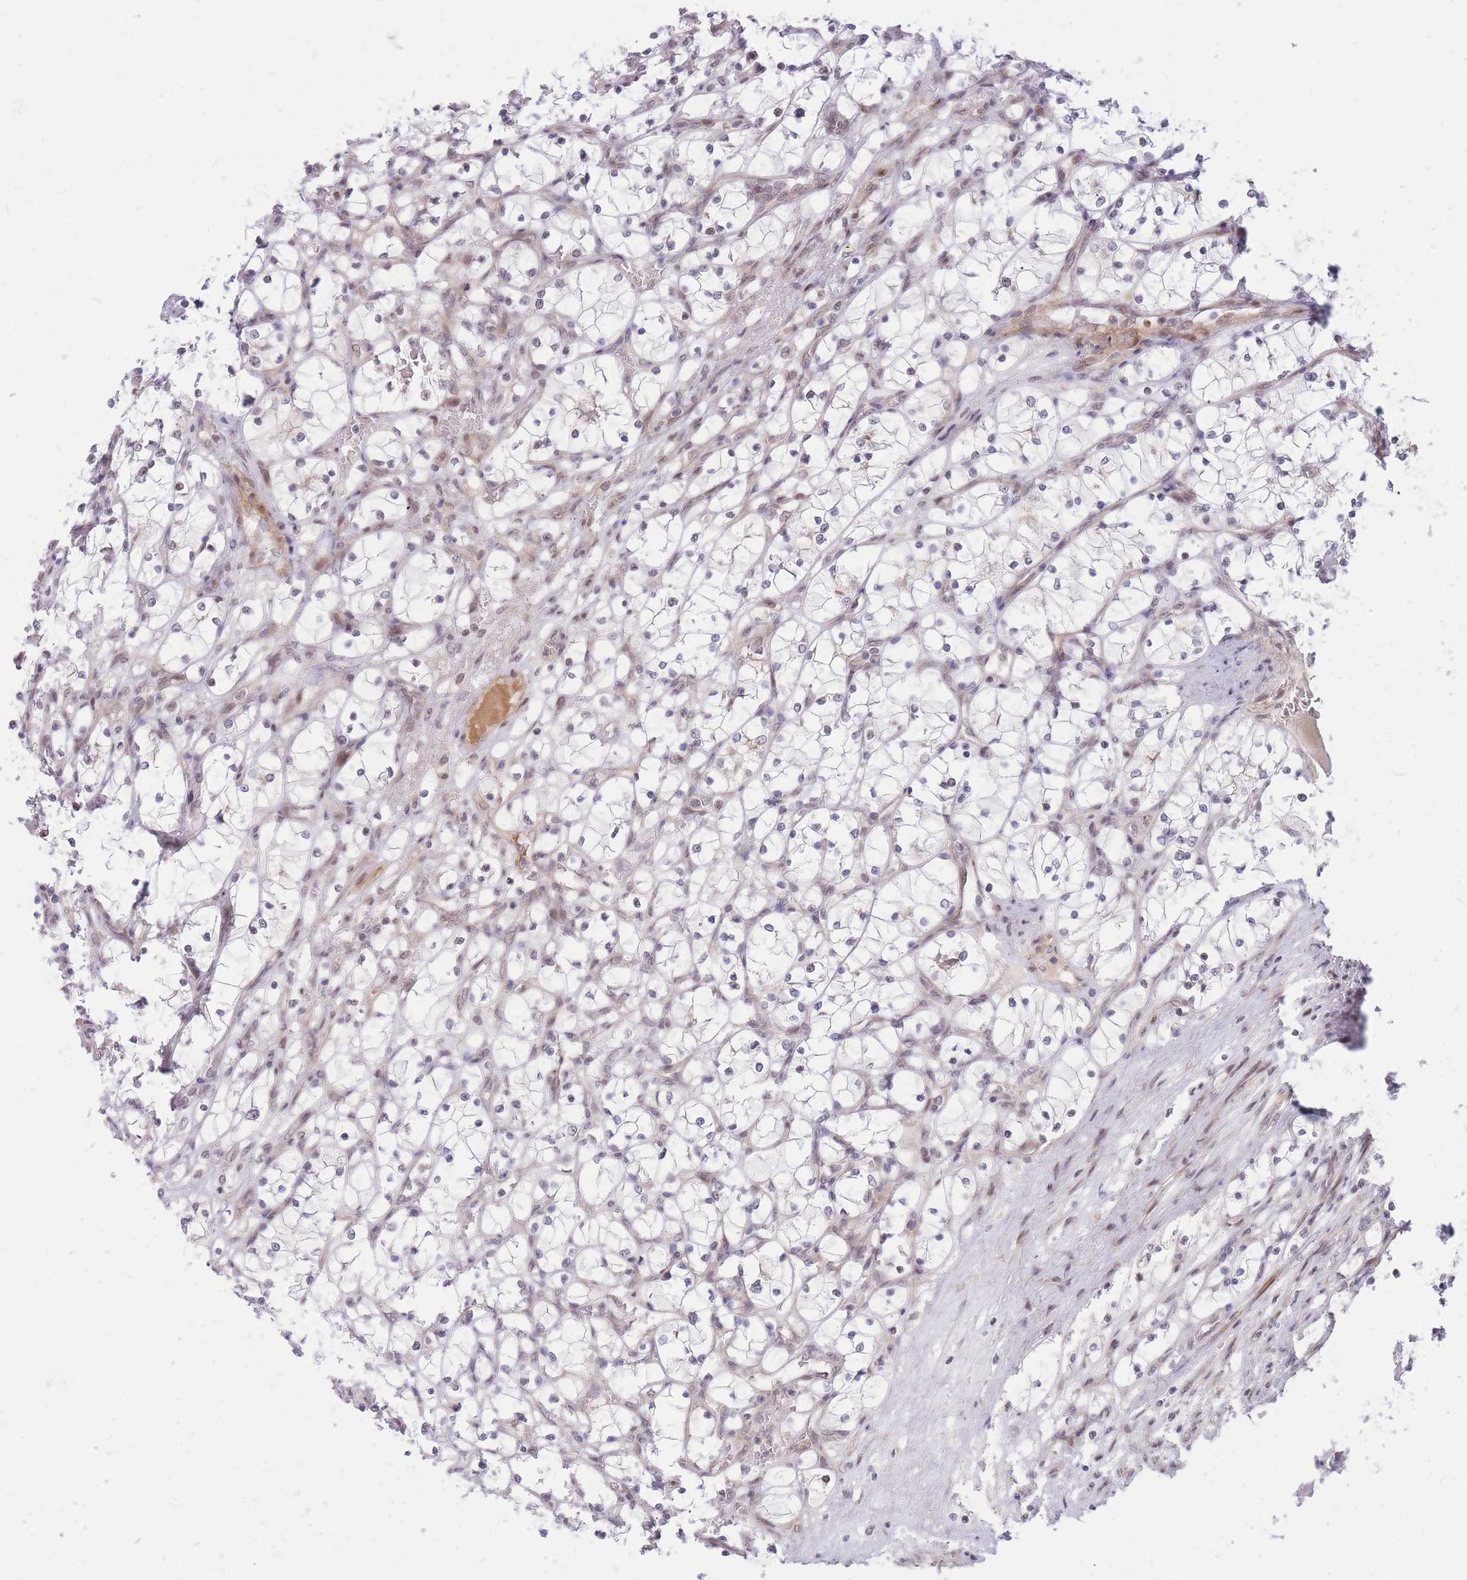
{"staining": {"intensity": "negative", "quantity": "none", "location": "none"}, "tissue": "renal cancer", "cell_type": "Tumor cells", "image_type": "cancer", "snomed": [{"axis": "morphology", "description": "Adenocarcinoma, NOS"}, {"axis": "topography", "description": "Kidney"}], "caption": "Immunohistochemistry micrograph of renal cancer stained for a protein (brown), which exhibits no positivity in tumor cells. (Stains: DAB (3,3'-diaminobenzidine) IHC with hematoxylin counter stain, Microscopy: brightfield microscopy at high magnification).", "gene": "ERICH6B", "patient": {"sex": "female", "age": 69}}